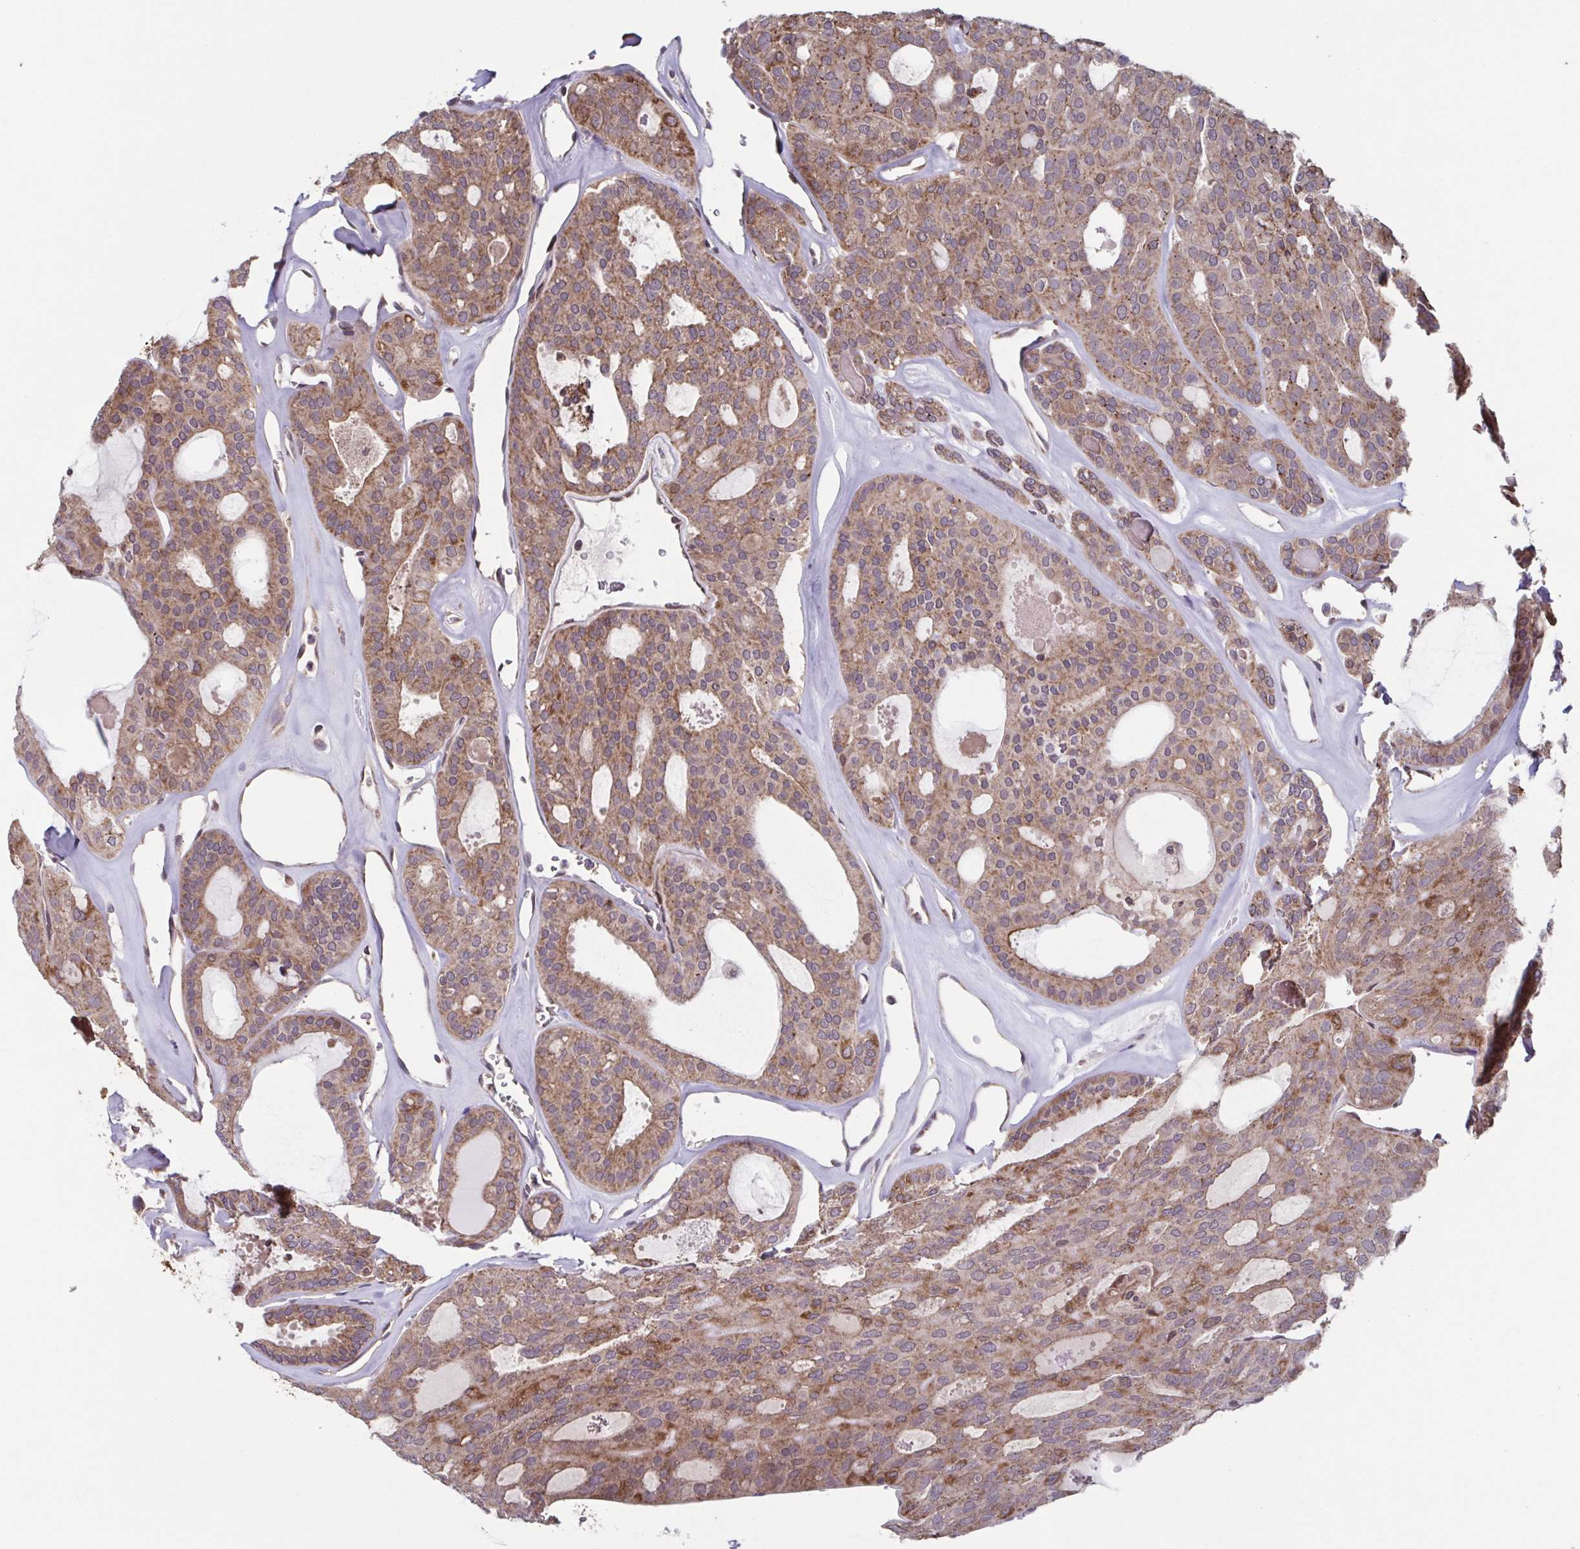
{"staining": {"intensity": "moderate", "quantity": ">75%", "location": "cytoplasmic/membranous"}, "tissue": "thyroid cancer", "cell_type": "Tumor cells", "image_type": "cancer", "snomed": [{"axis": "morphology", "description": "Follicular adenoma carcinoma, NOS"}, {"axis": "topography", "description": "Thyroid gland"}], "caption": "DAB immunohistochemical staining of human thyroid follicular adenoma carcinoma demonstrates moderate cytoplasmic/membranous protein staining in about >75% of tumor cells.", "gene": "TTC19", "patient": {"sex": "male", "age": 75}}